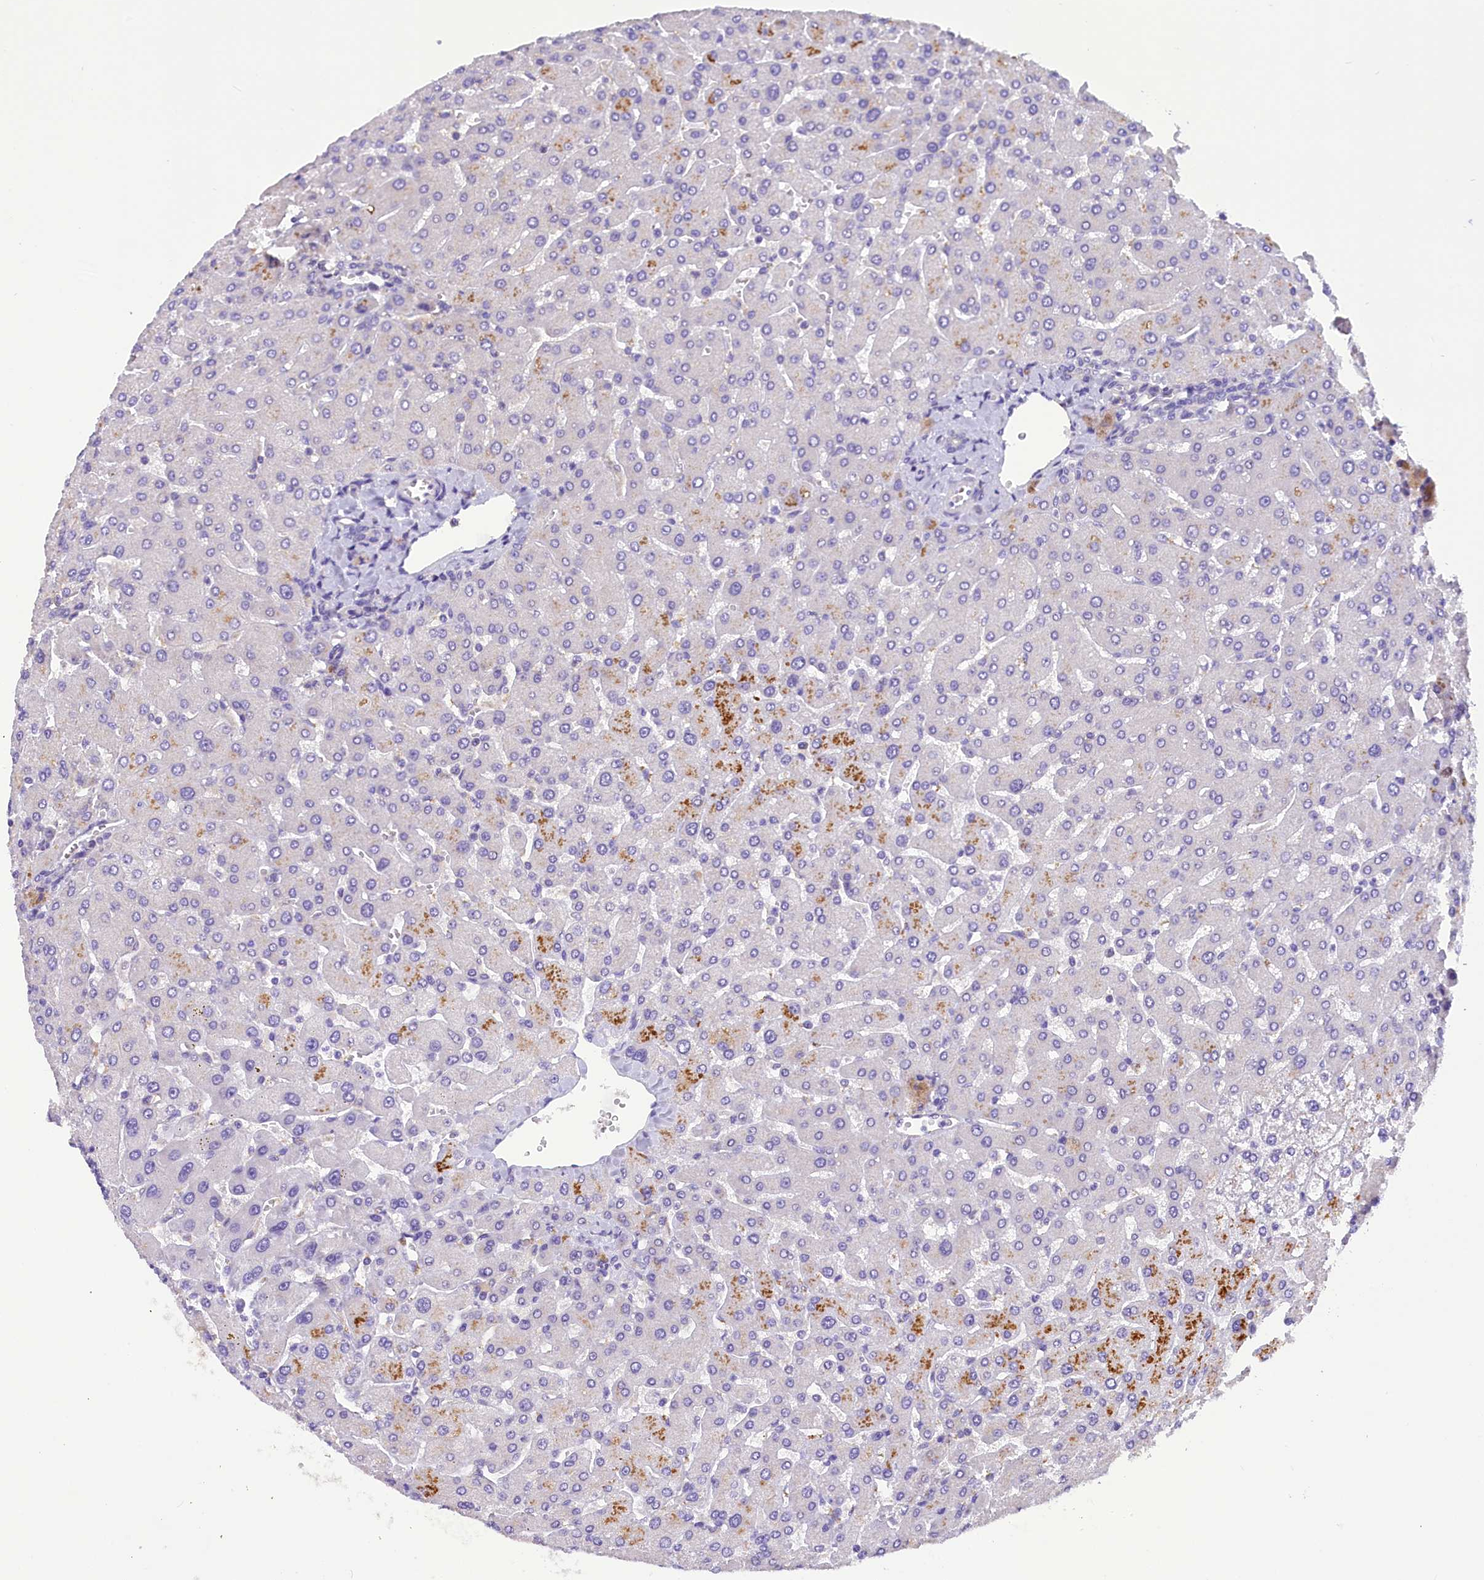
{"staining": {"intensity": "negative", "quantity": "none", "location": "none"}, "tissue": "liver", "cell_type": "Cholangiocytes", "image_type": "normal", "snomed": [{"axis": "morphology", "description": "Normal tissue, NOS"}, {"axis": "topography", "description": "Liver"}], "caption": "The IHC photomicrograph has no significant staining in cholangiocytes of liver.", "gene": "AP3B2", "patient": {"sex": "male", "age": 55}}